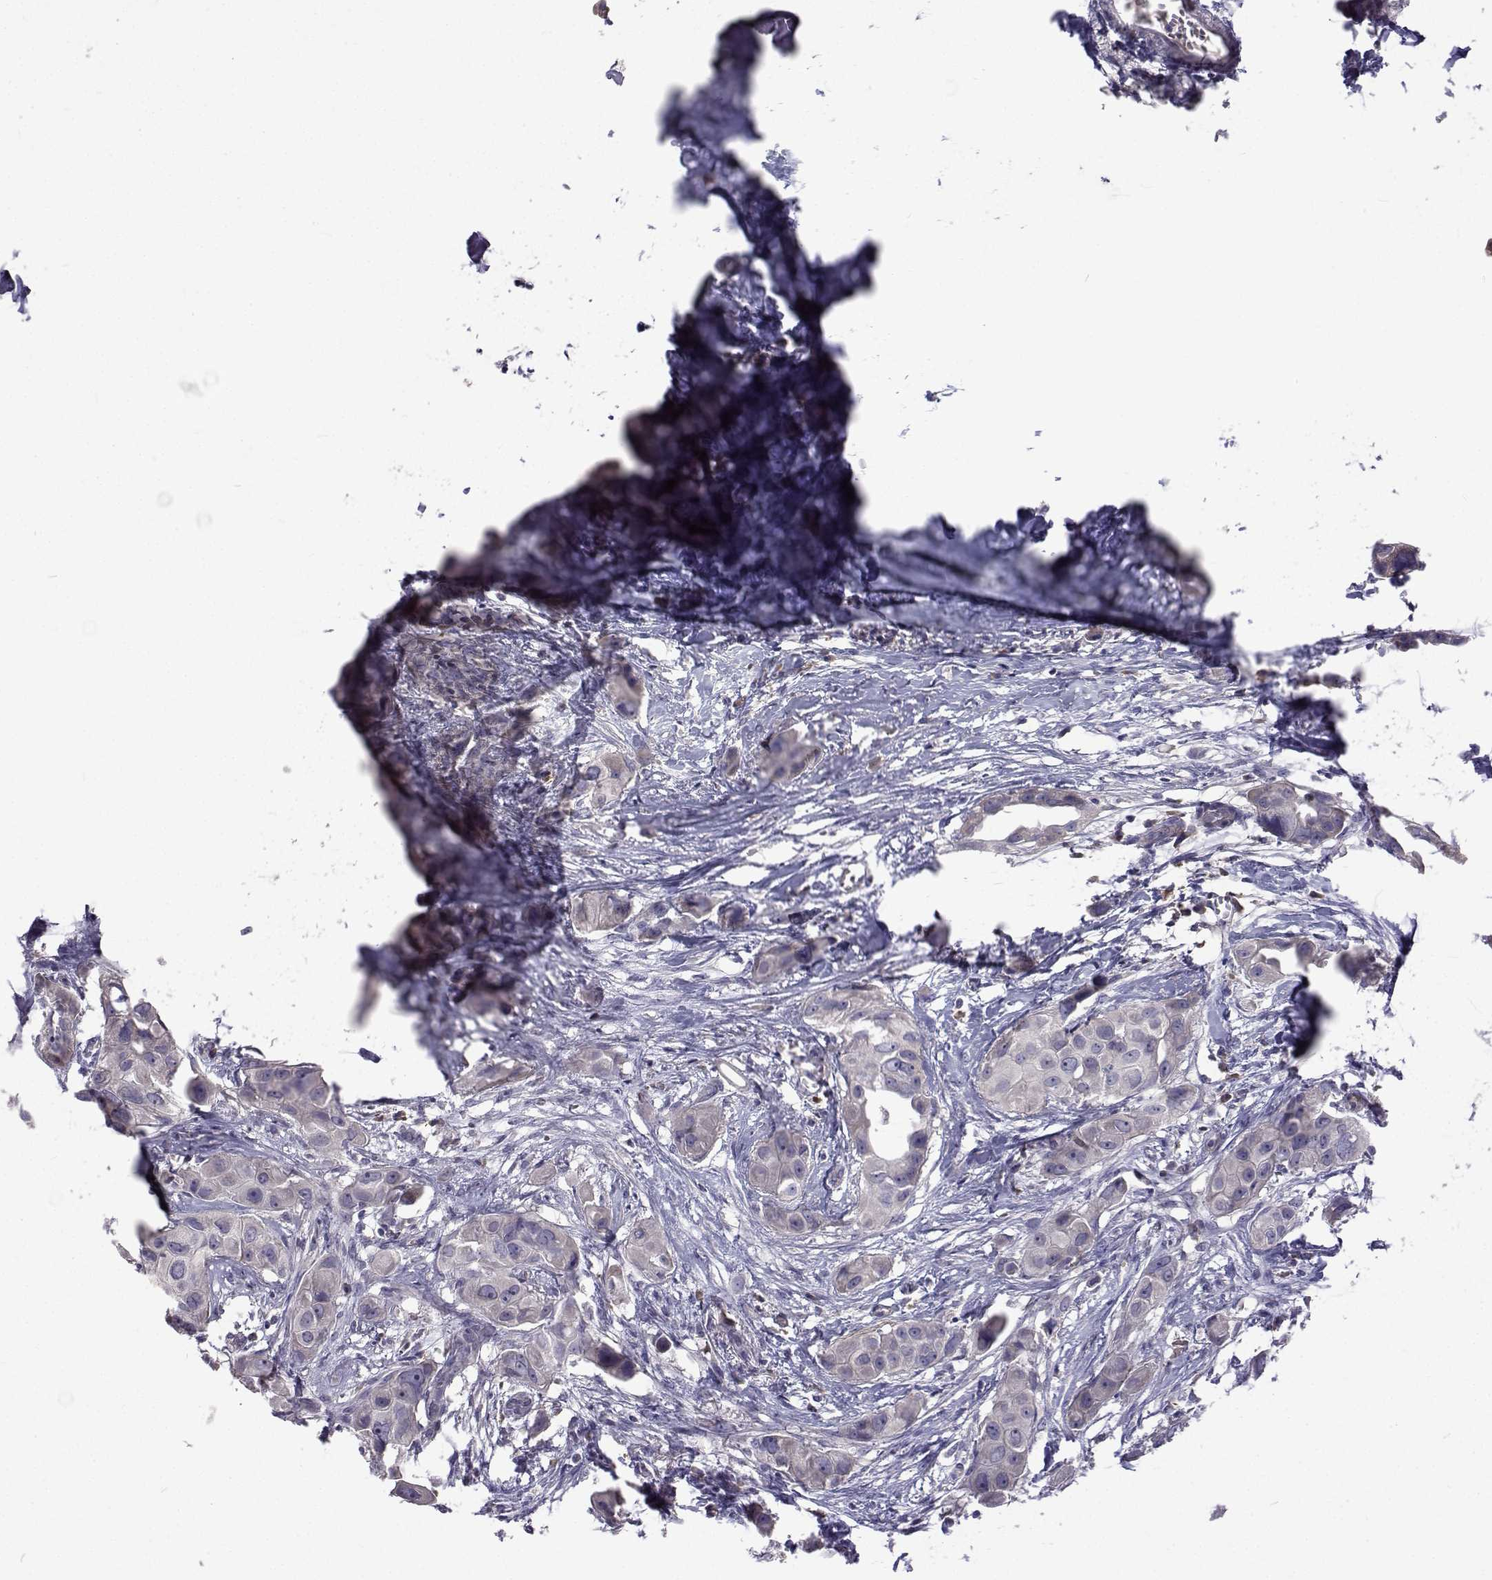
{"staining": {"intensity": "negative", "quantity": "none", "location": "none"}, "tissue": "breast cancer", "cell_type": "Tumor cells", "image_type": "cancer", "snomed": [{"axis": "morphology", "description": "Duct carcinoma"}, {"axis": "topography", "description": "Breast"}], "caption": "The immunohistochemistry histopathology image has no significant expression in tumor cells of breast cancer tissue.", "gene": "NPR3", "patient": {"sex": "female", "age": 38}}